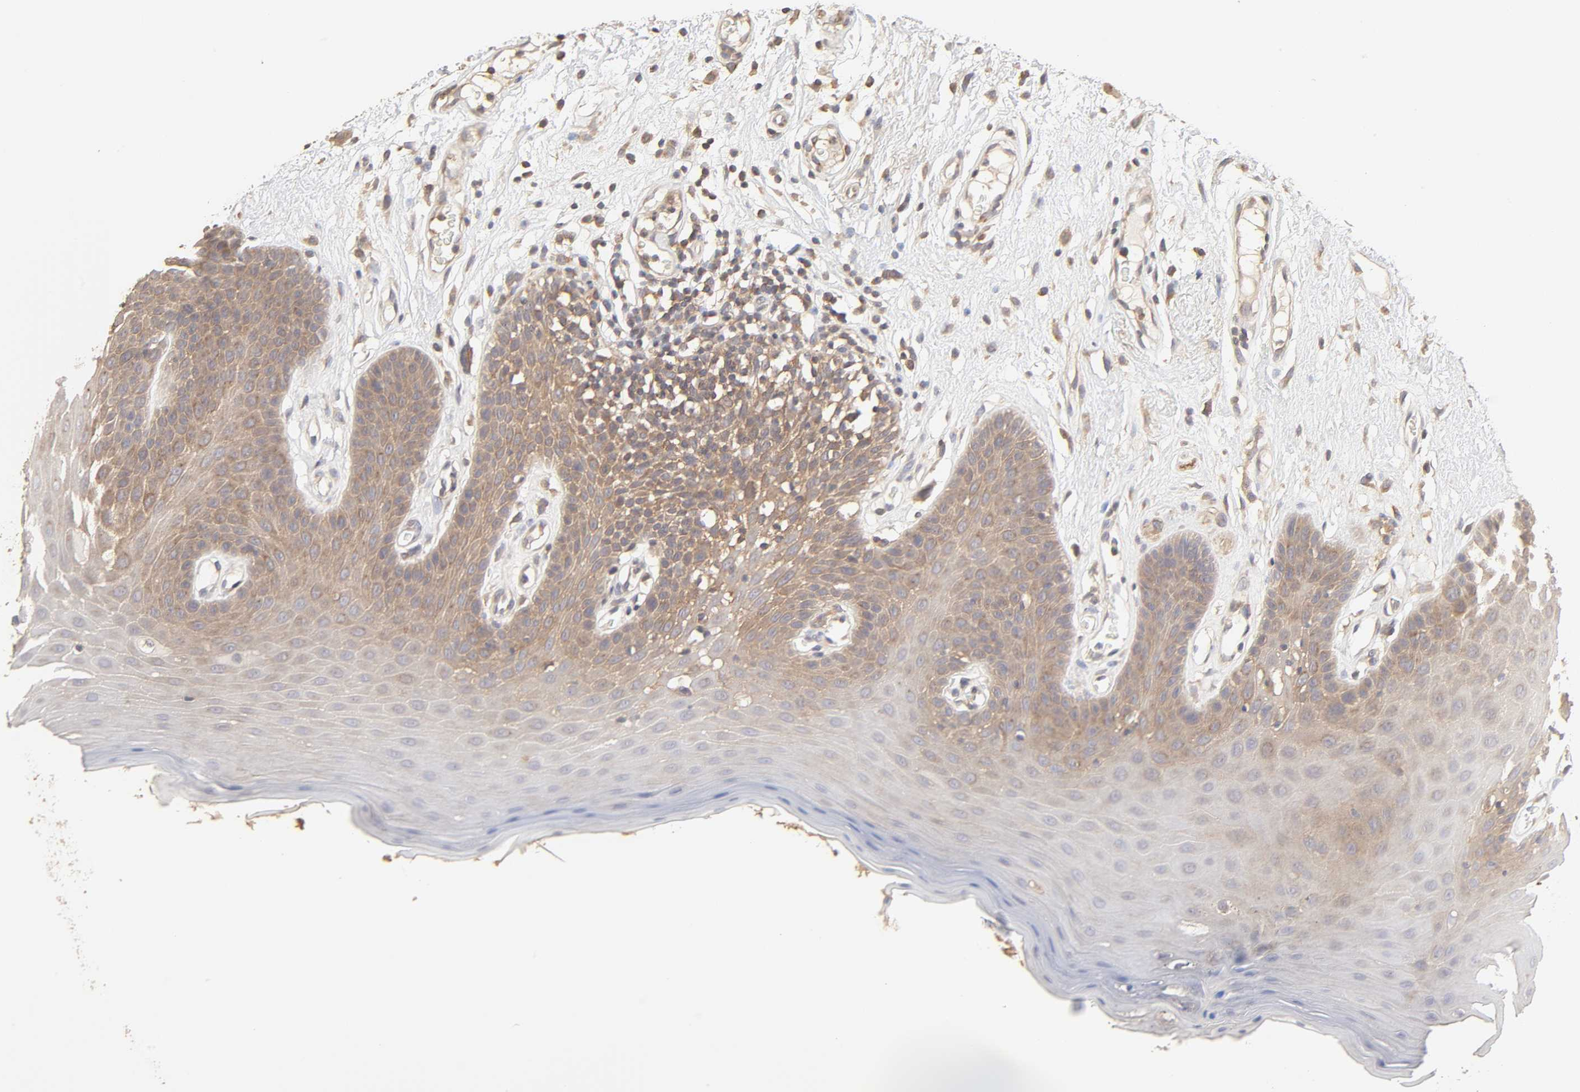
{"staining": {"intensity": "weak", "quantity": "25%-75%", "location": "cytoplasmic/membranous"}, "tissue": "oral mucosa", "cell_type": "Squamous epithelial cells", "image_type": "normal", "snomed": [{"axis": "morphology", "description": "Normal tissue, NOS"}, {"axis": "morphology", "description": "Squamous cell carcinoma, NOS"}, {"axis": "topography", "description": "Skeletal muscle"}, {"axis": "topography", "description": "Oral tissue"}, {"axis": "topography", "description": "Head-Neck"}], "caption": "Immunohistochemical staining of unremarkable human oral mucosa displays low levels of weak cytoplasmic/membranous expression in about 25%-75% of squamous epithelial cells. (DAB = brown stain, brightfield microscopy at high magnification).", "gene": "AP1G2", "patient": {"sex": "male", "age": 71}}